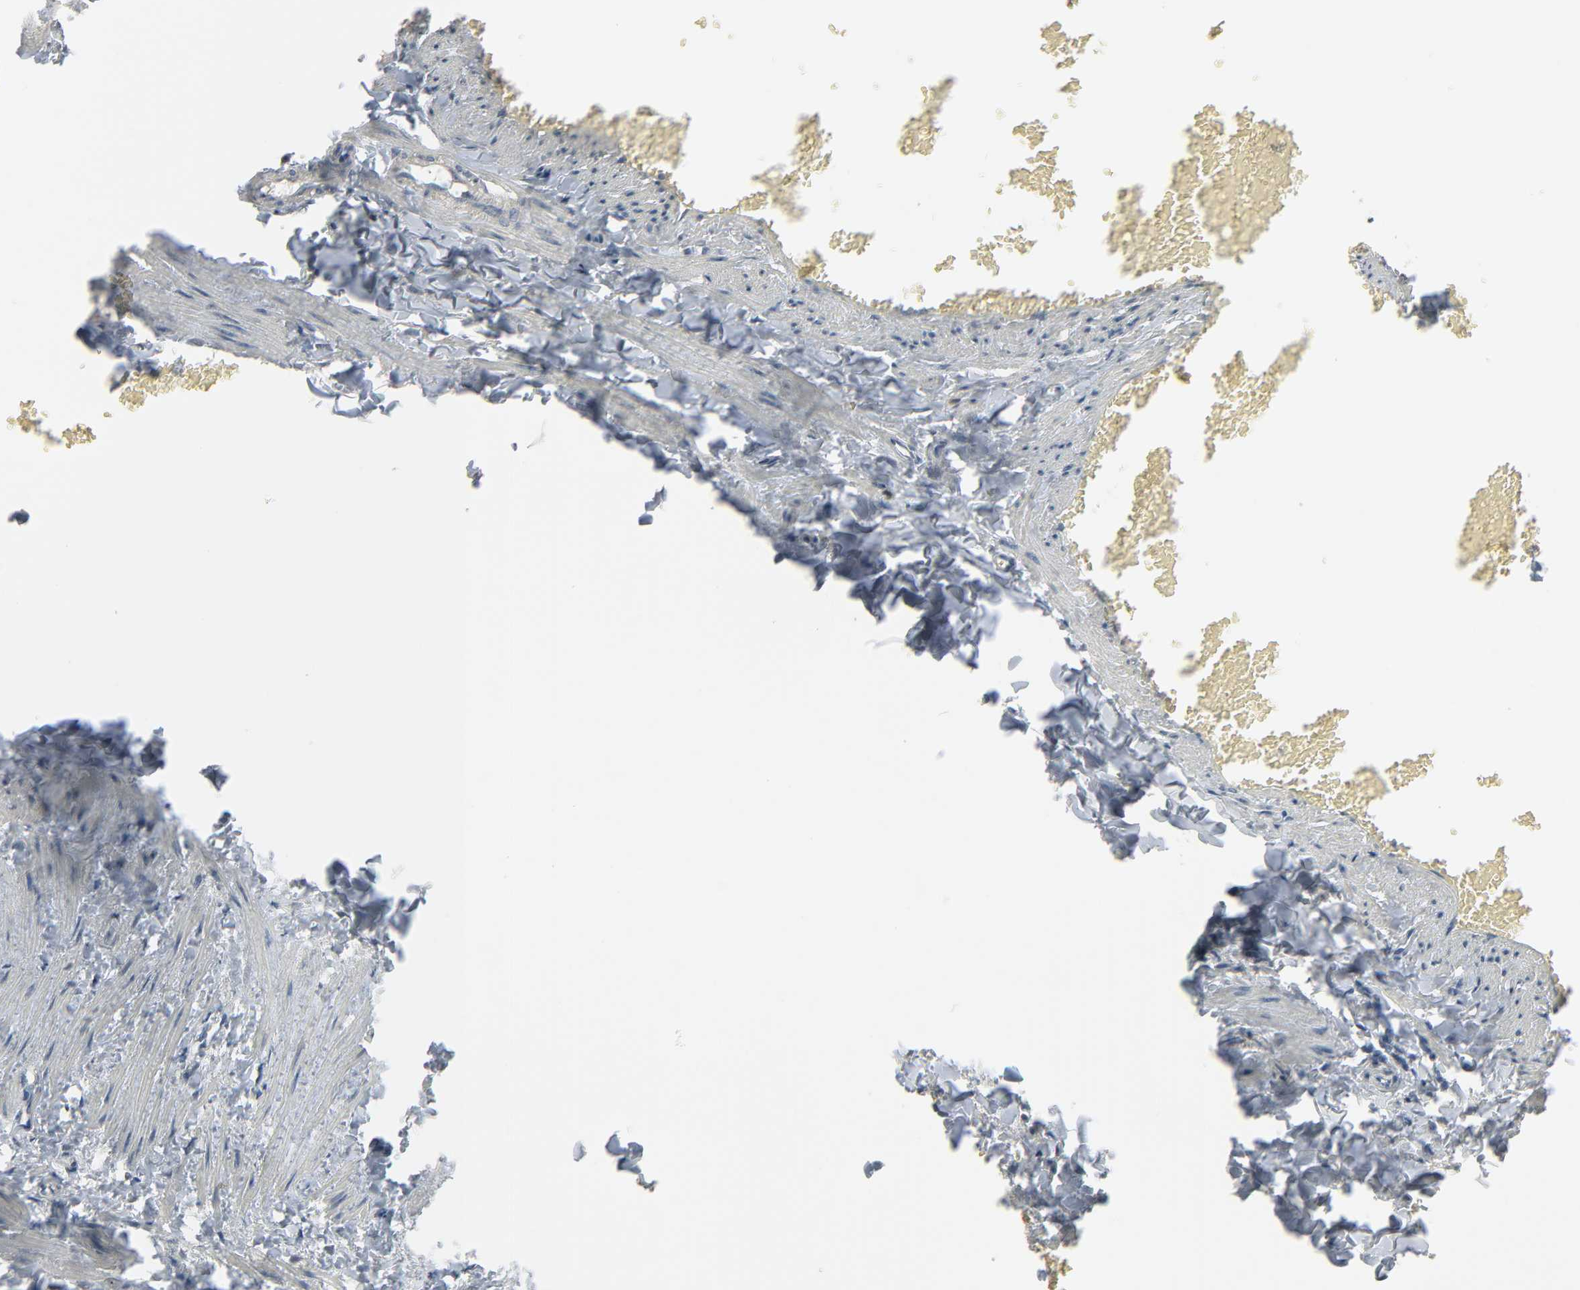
{"staining": {"intensity": "weak", "quantity": ">75%", "location": "cytoplasmic/membranous"}, "tissue": "adipose tissue", "cell_type": "Adipocytes", "image_type": "normal", "snomed": [{"axis": "morphology", "description": "Normal tissue, NOS"}, {"axis": "topography", "description": "Vascular tissue"}], "caption": "An IHC micrograph of benign tissue is shown. Protein staining in brown highlights weak cytoplasmic/membranous positivity in adipose tissue within adipocytes.", "gene": "DOCK8", "patient": {"sex": "male", "age": 41}}